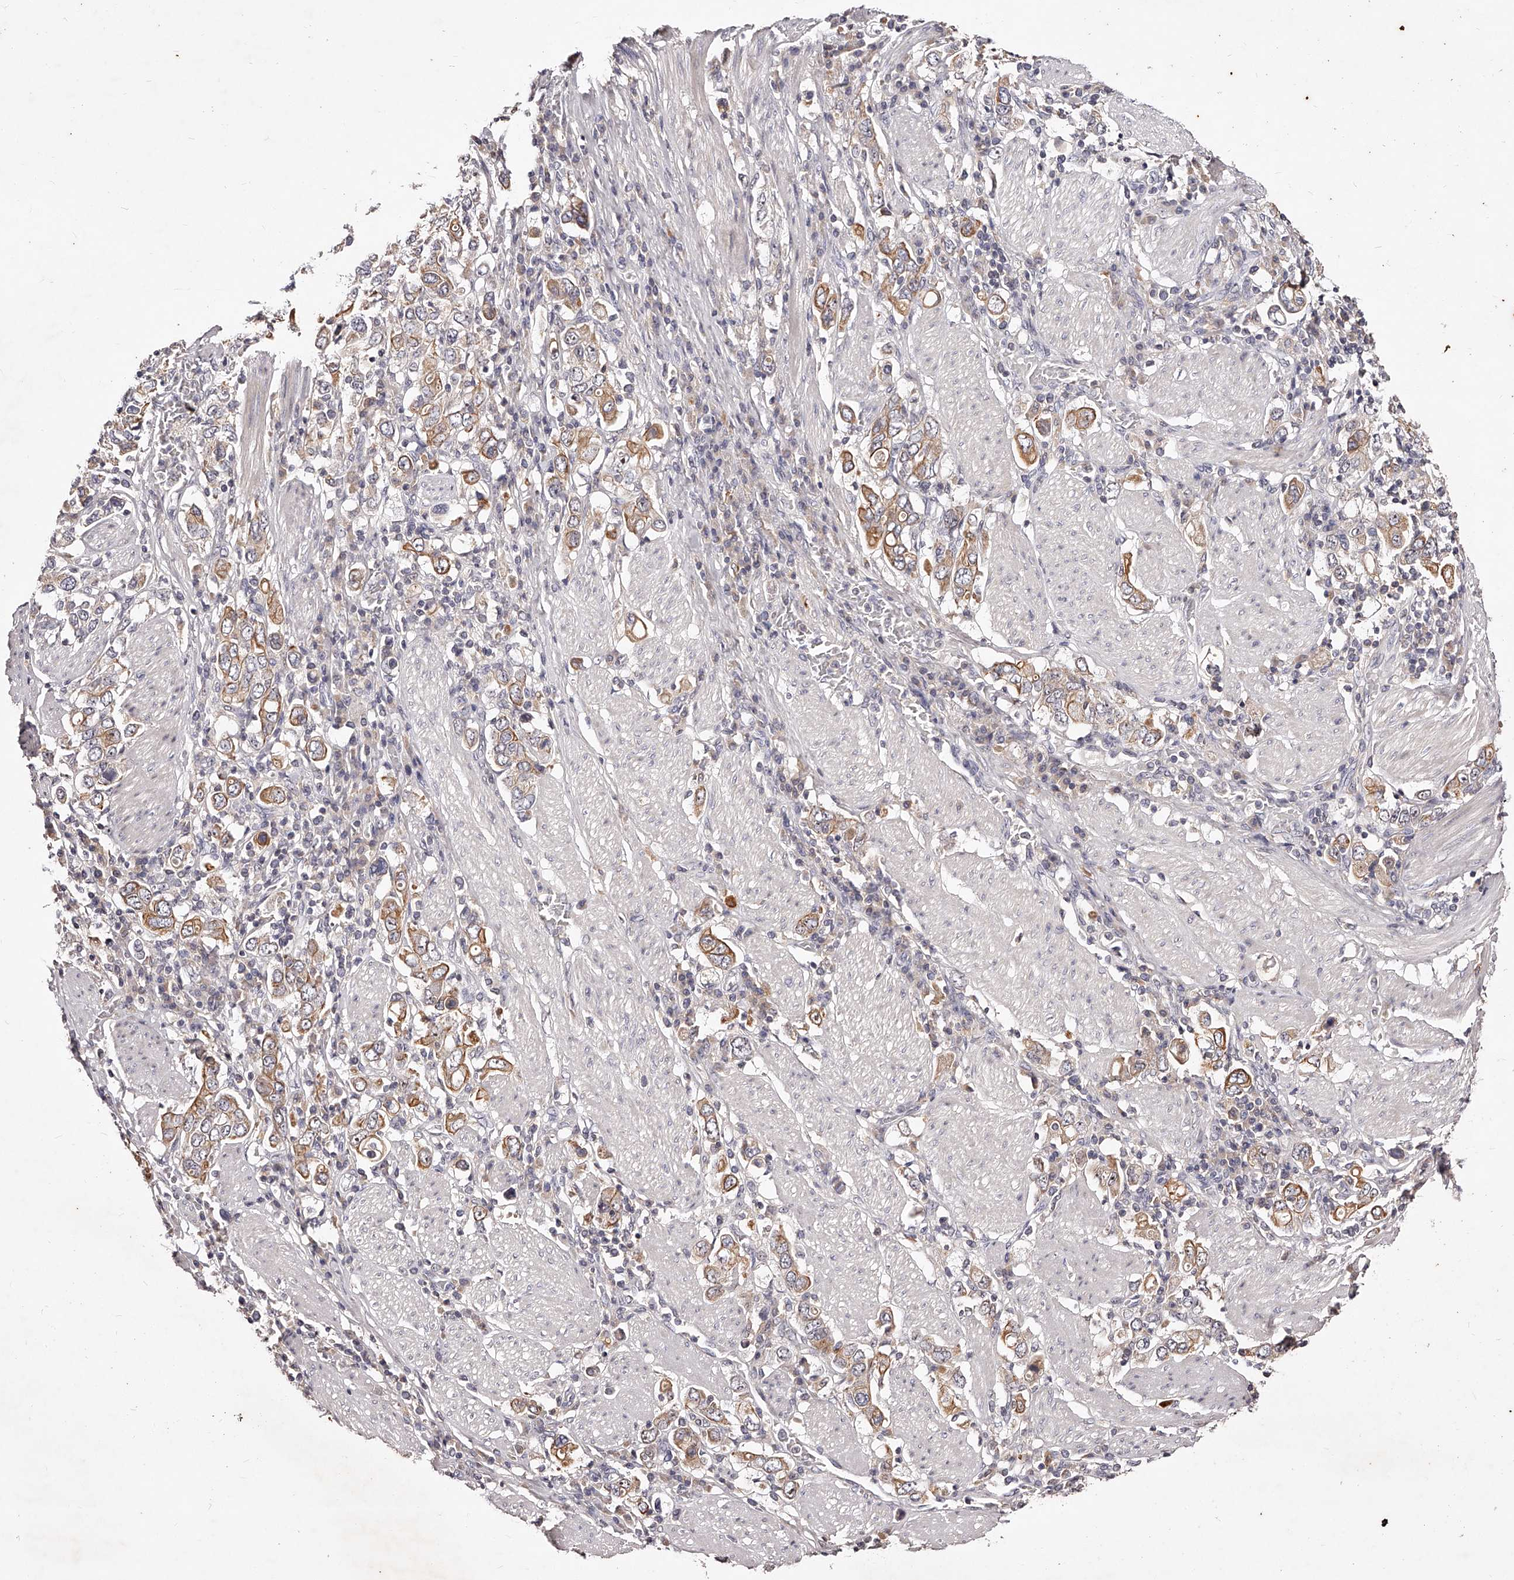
{"staining": {"intensity": "moderate", "quantity": "25%-75%", "location": "cytoplasmic/membranous"}, "tissue": "stomach cancer", "cell_type": "Tumor cells", "image_type": "cancer", "snomed": [{"axis": "morphology", "description": "Adenocarcinoma, NOS"}, {"axis": "topography", "description": "Stomach, upper"}], "caption": "About 25%-75% of tumor cells in stomach adenocarcinoma show moderate cytoplasmic/membranous protein expression as visualized by brown immunohistochemical staining.", "gene": "PHACTR1", "patient": {"sex": "male", "age": 62}}